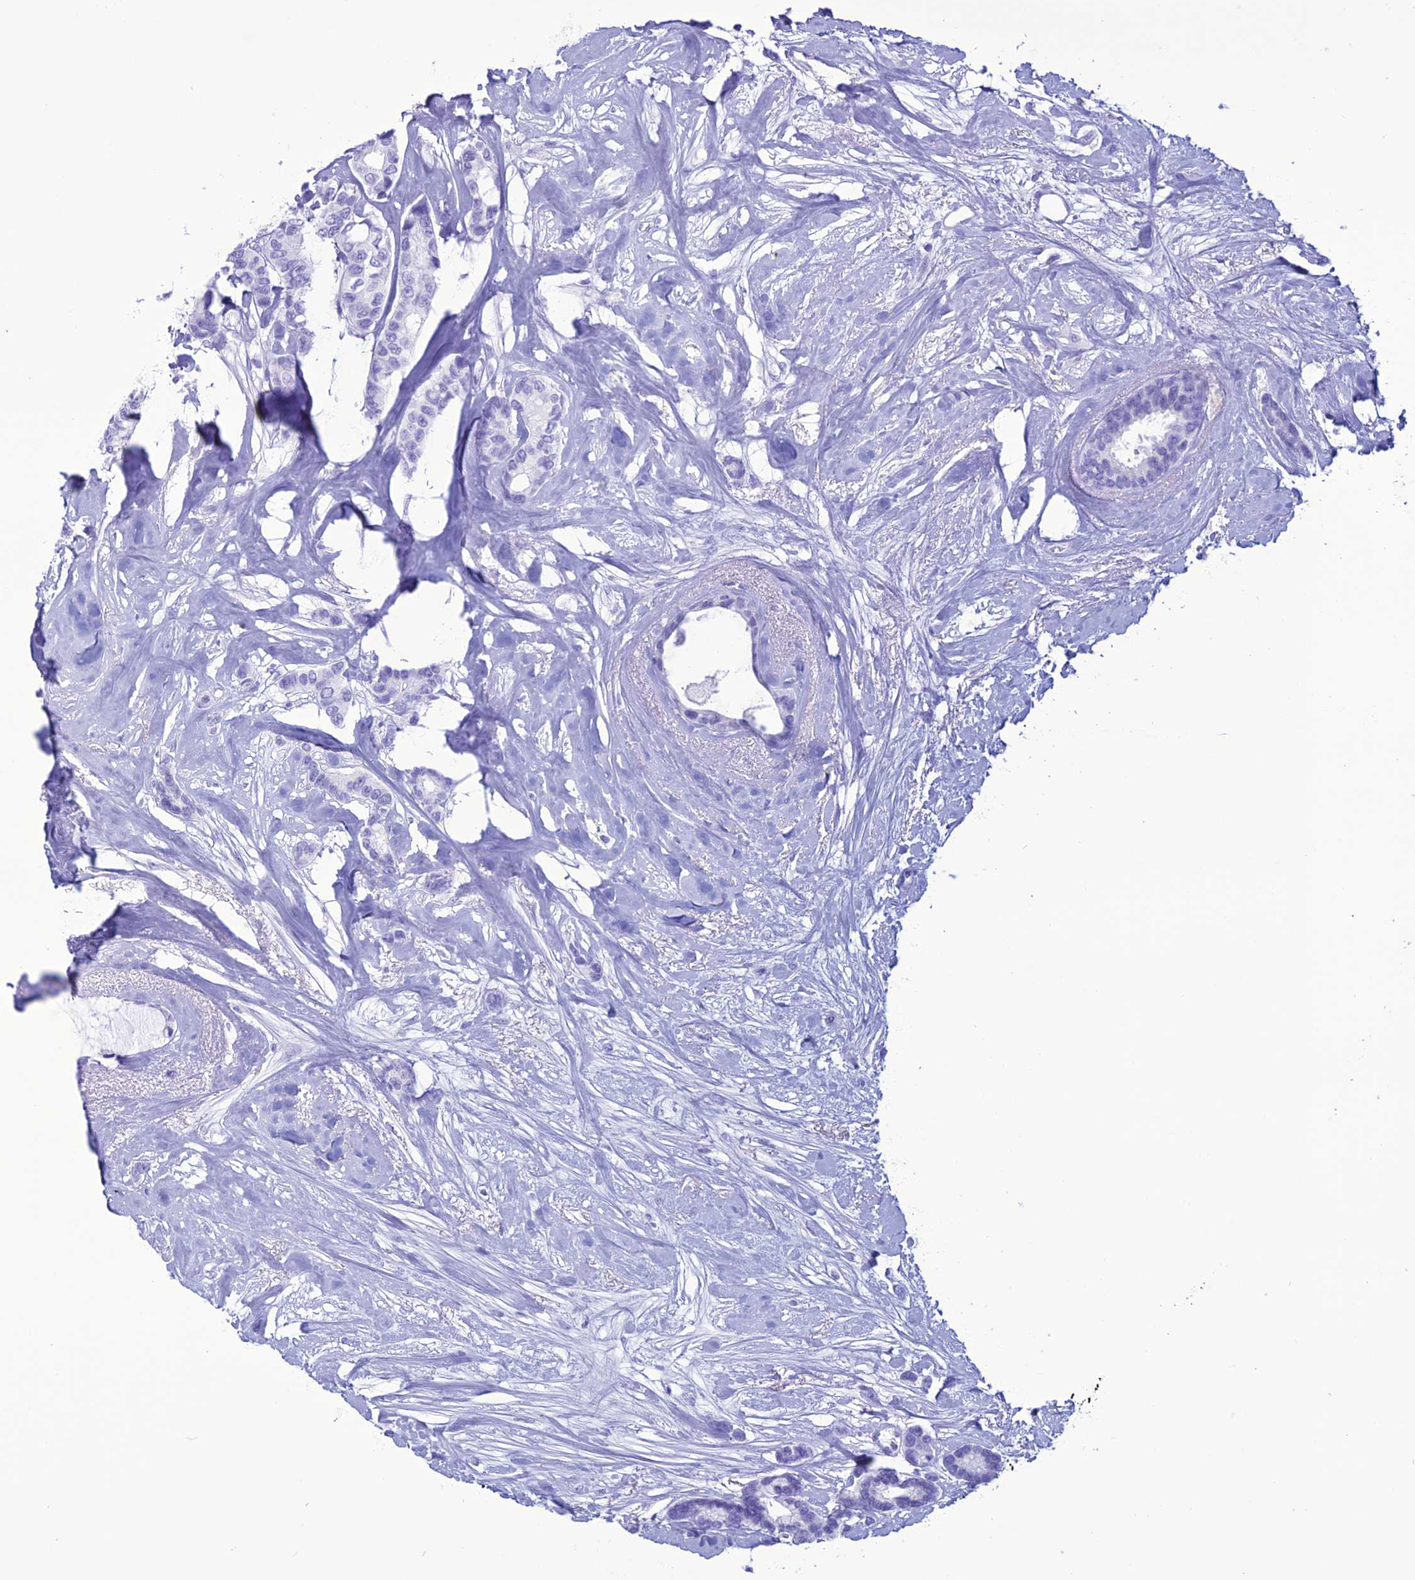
{"staining": {"intensity": "negative", "quantity": "none", "location": "none"}, "tissue": "breast cancer", "cell_type": "Tumor cells", "image_type": "cancer", "snomed": [{"axis": "morphology", "description": "Duct carcinoma"}, {"axis": "topography", "description": "Breast"}], "caption": "IHC of human breast infiltrating ductal carcinoma displays no positivity in tumor cells.", "gene": "MZB1", "patient": {"sex": "female", "age": 87}}